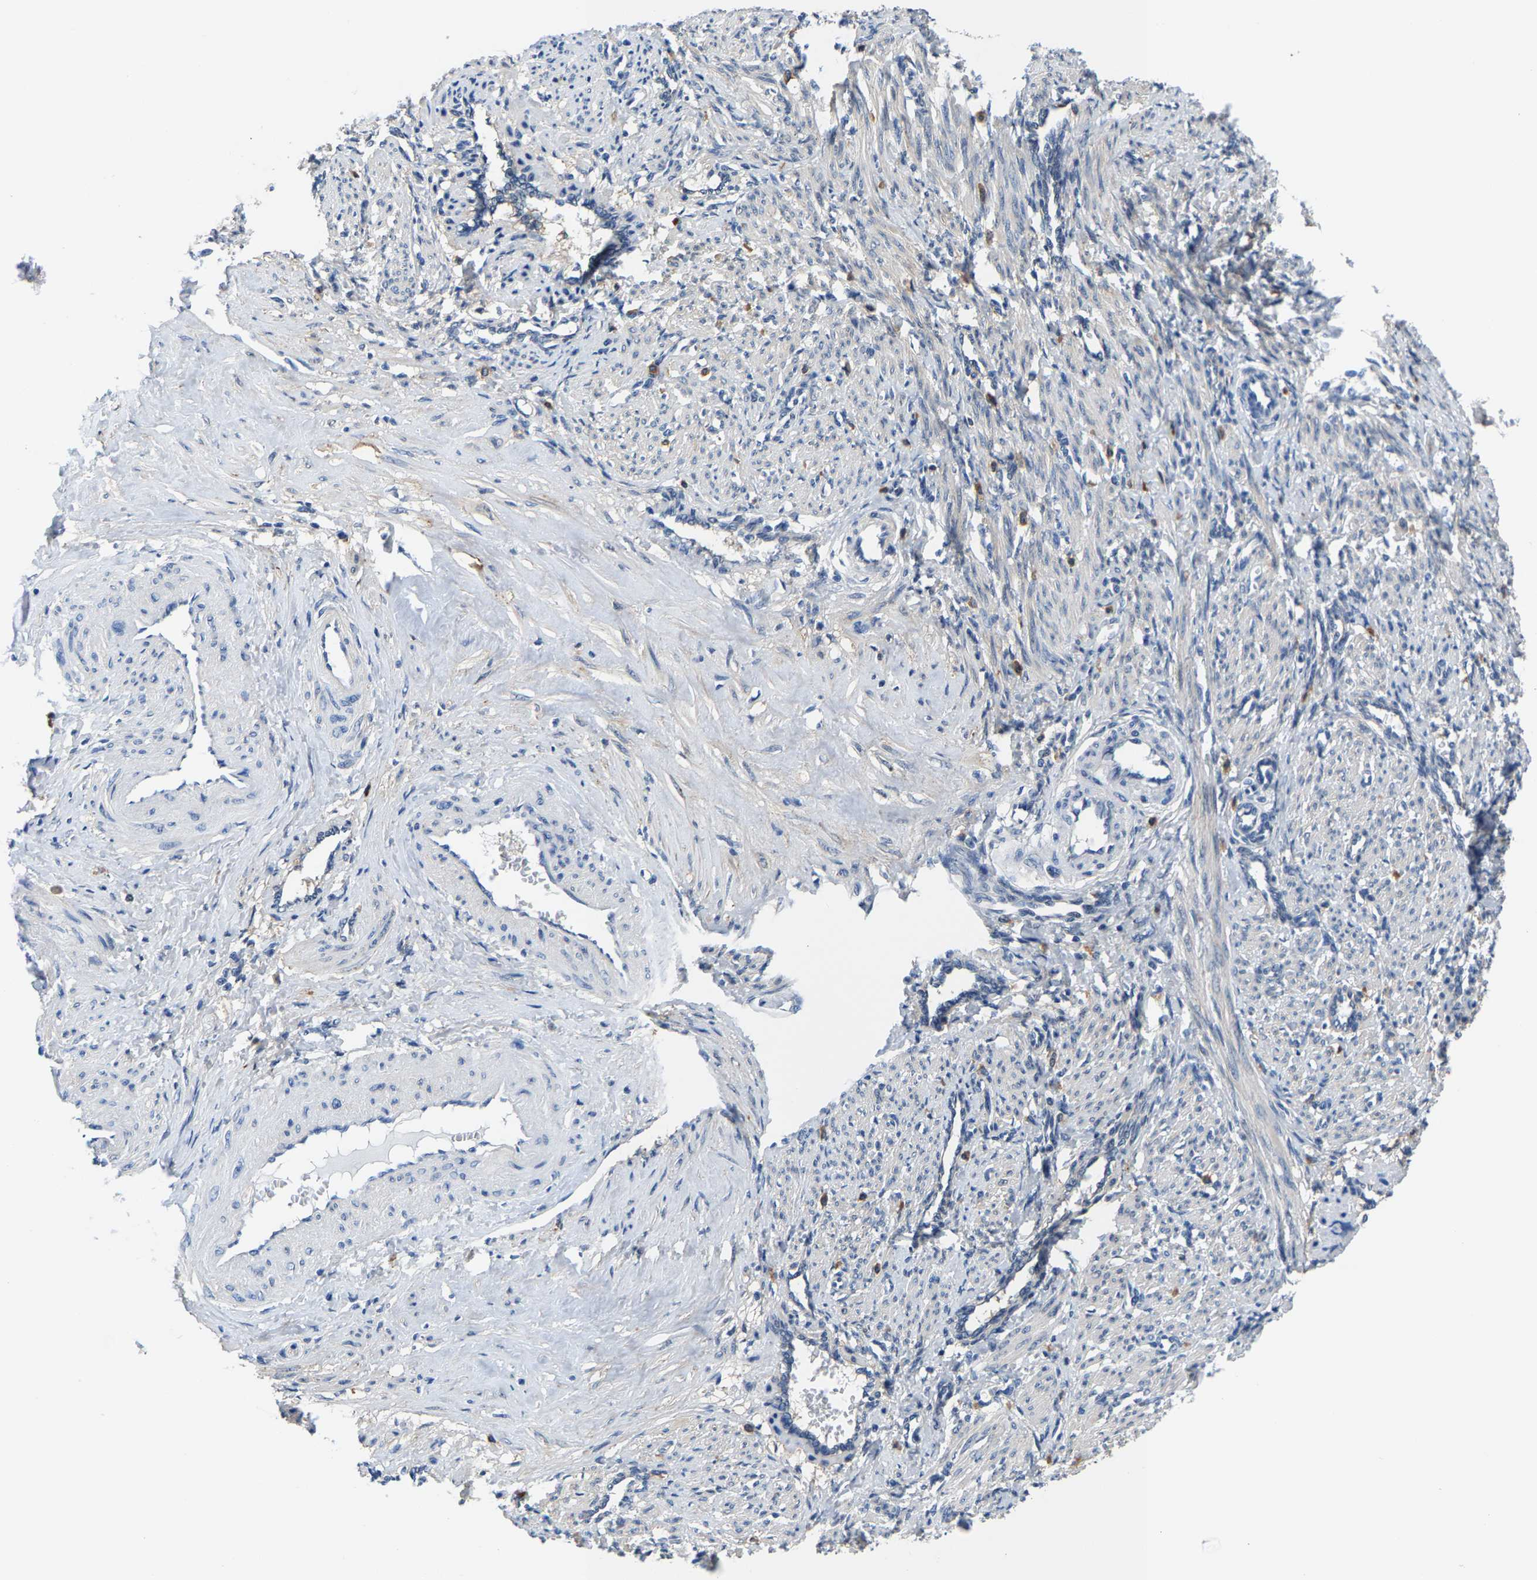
{"staining": {"intensity": "weak", "quantity": "<25%", "location": "cytoplasmic/membranous"}, "tissue": "smooth muscle", "cell_type": "Smooth muscle cells", "image_type": "normal", "snomed": [{"axis": "morphology", "description": "Normal tissue, NOS"}, {"axis": "topography", "description": "Endometrium"}], "caption": "IHC of normal smooth muscle reveals no expression in smooth muscle cells.", "gene": "SSH3", "patient": {"sex": "female", "age": 33}}